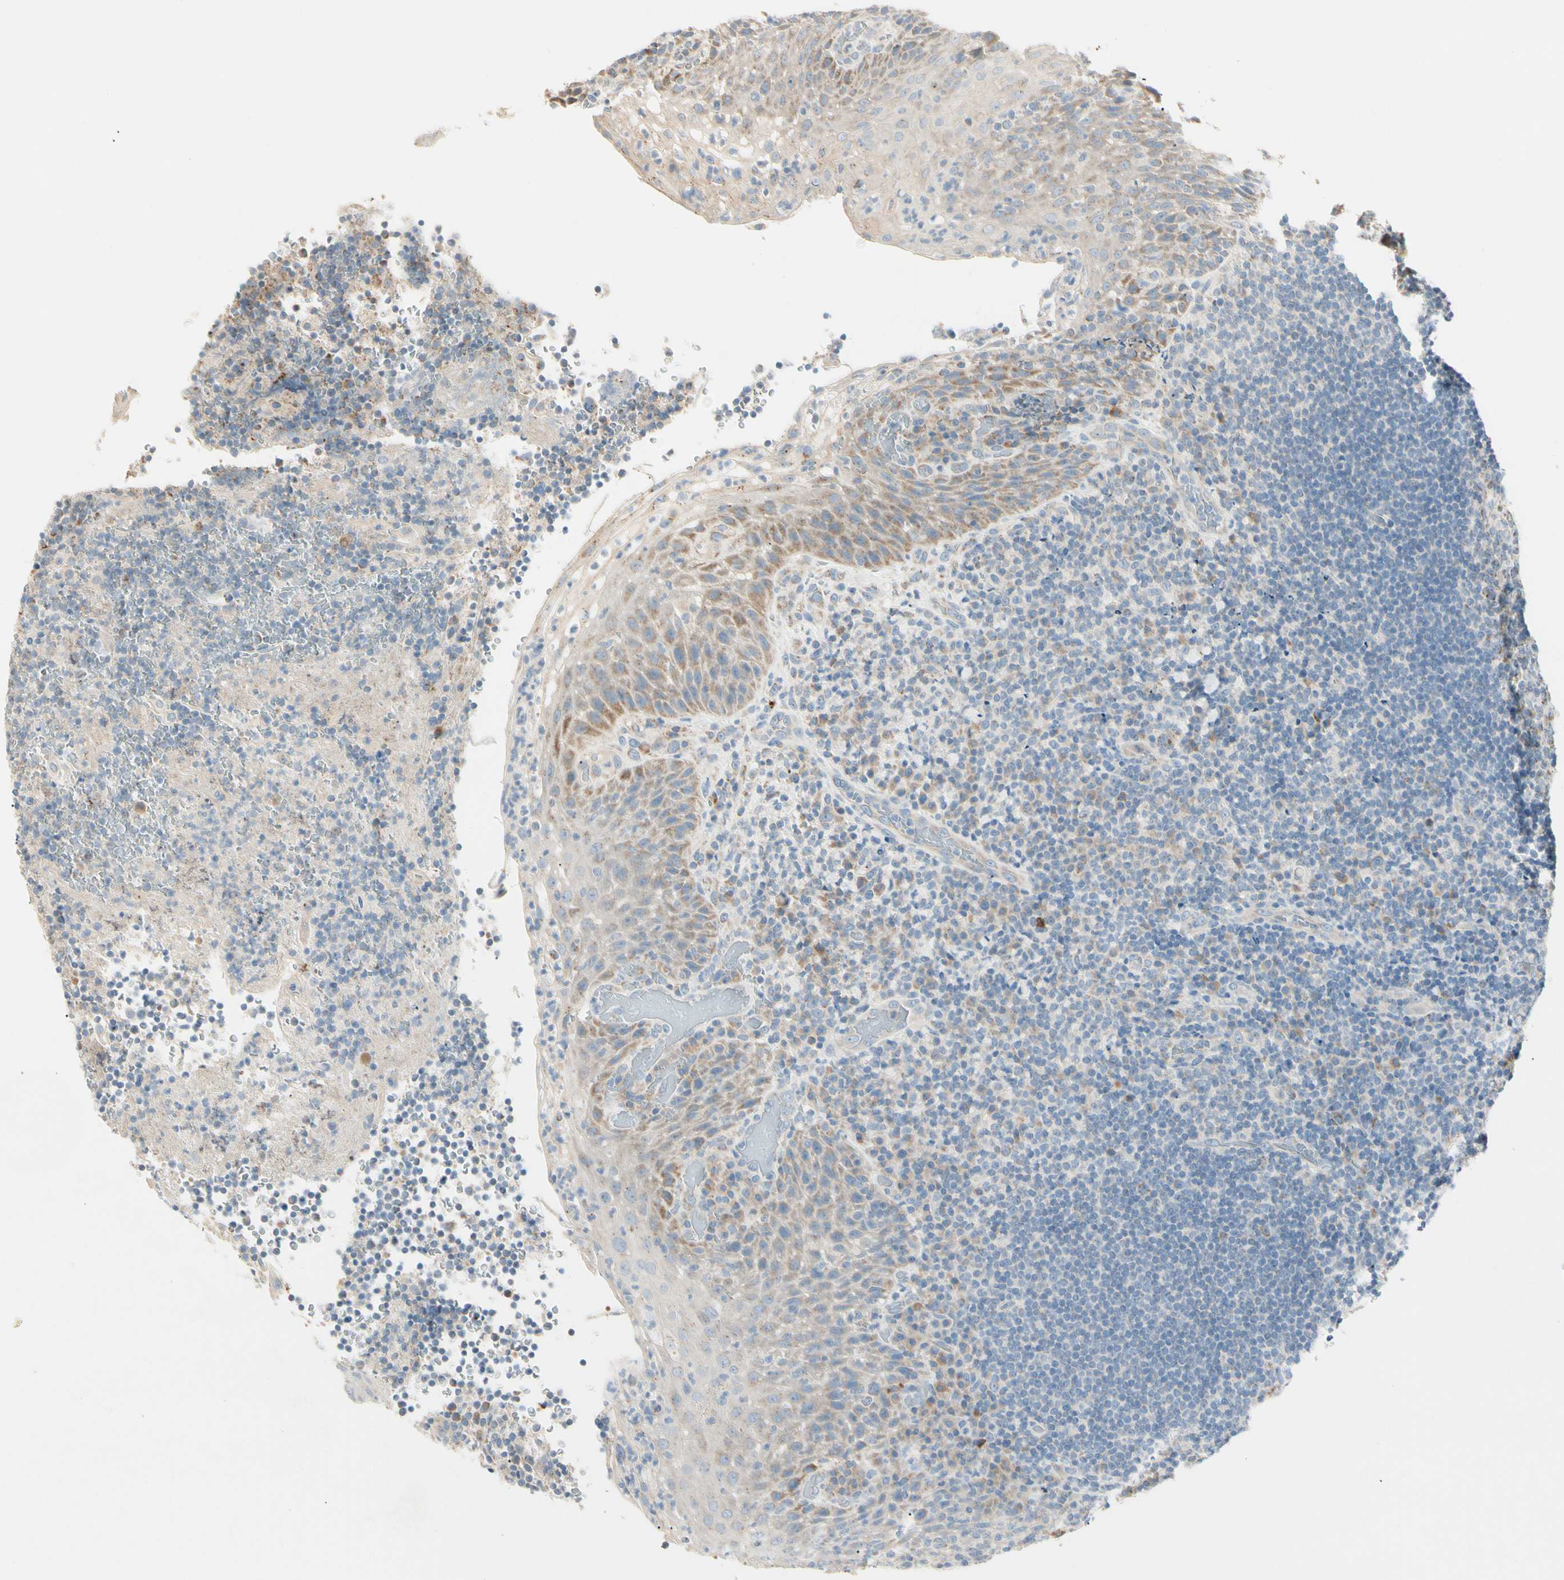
{"staining": {"intensity": "weak", "quantity": "<25%", "location": "cytoplasmic/membranous"}, "tissue": "lymphoma", "cell_type": "Tumor cells", "image_type": "cancer", "snomed": [{"axis": "morphology", "description": "Malignant lymphoma, non-Hodgkin's type, High grade"}, {"axis": "topography", "description": "Tonsil"}], "caption": "Tumor cells are negative for brown protein staining in lymphoma.", "gene": "ALDH18A1", "patient": {"sex": "female", "age": 36}}